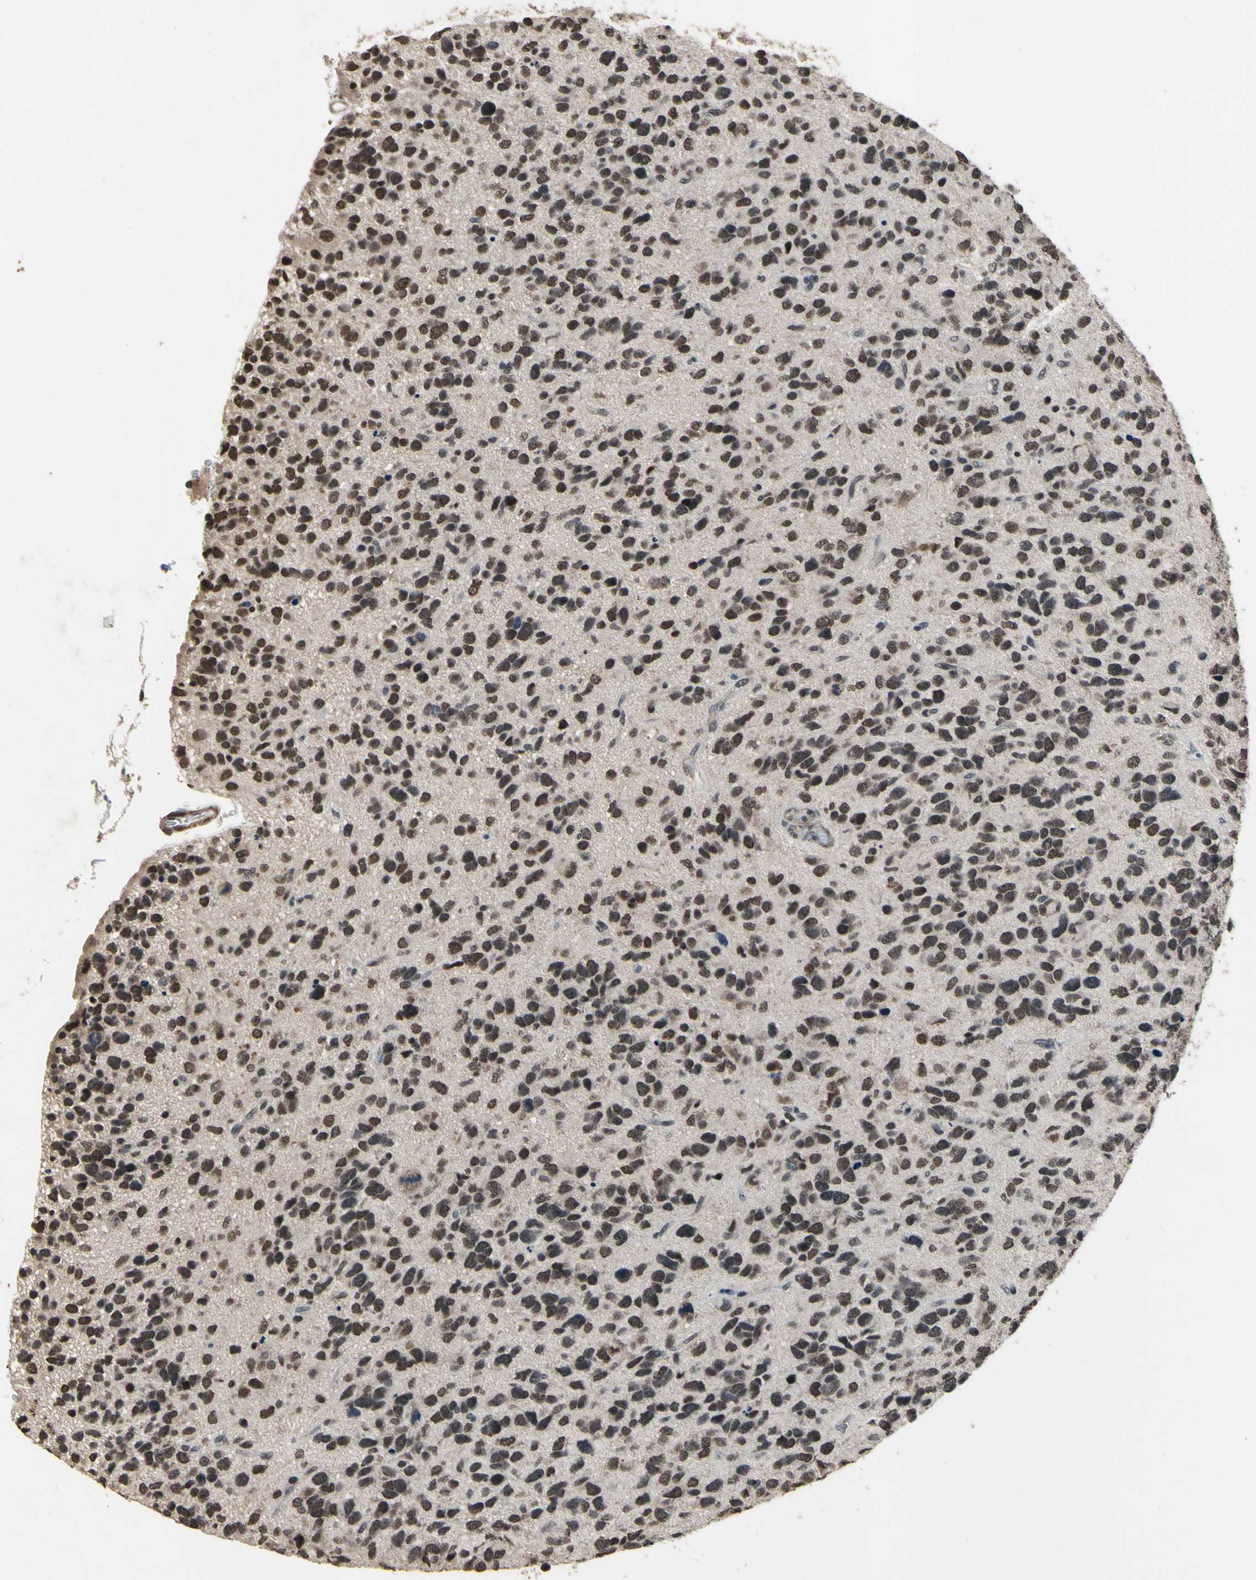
{"staining": {"intensity": "strong", "quantity": ">75%", "location": "nuclear"}, "tissue": "glioma", "cell_type": "Tumor cells", "image_type": "cancer", "snomed": [{"axis": "morphology", "description": "Glioma, malignant, High grade"}, {"axis": "topography", "description": "Brain"}], "caption": "There is high levels of strong nuclear positivity in tumor cells of glioma, as demonstrated by immunohistochemical staining (brown color).", "gene": "ZNF174", "patient": {"sex": "female", "age": 58}}